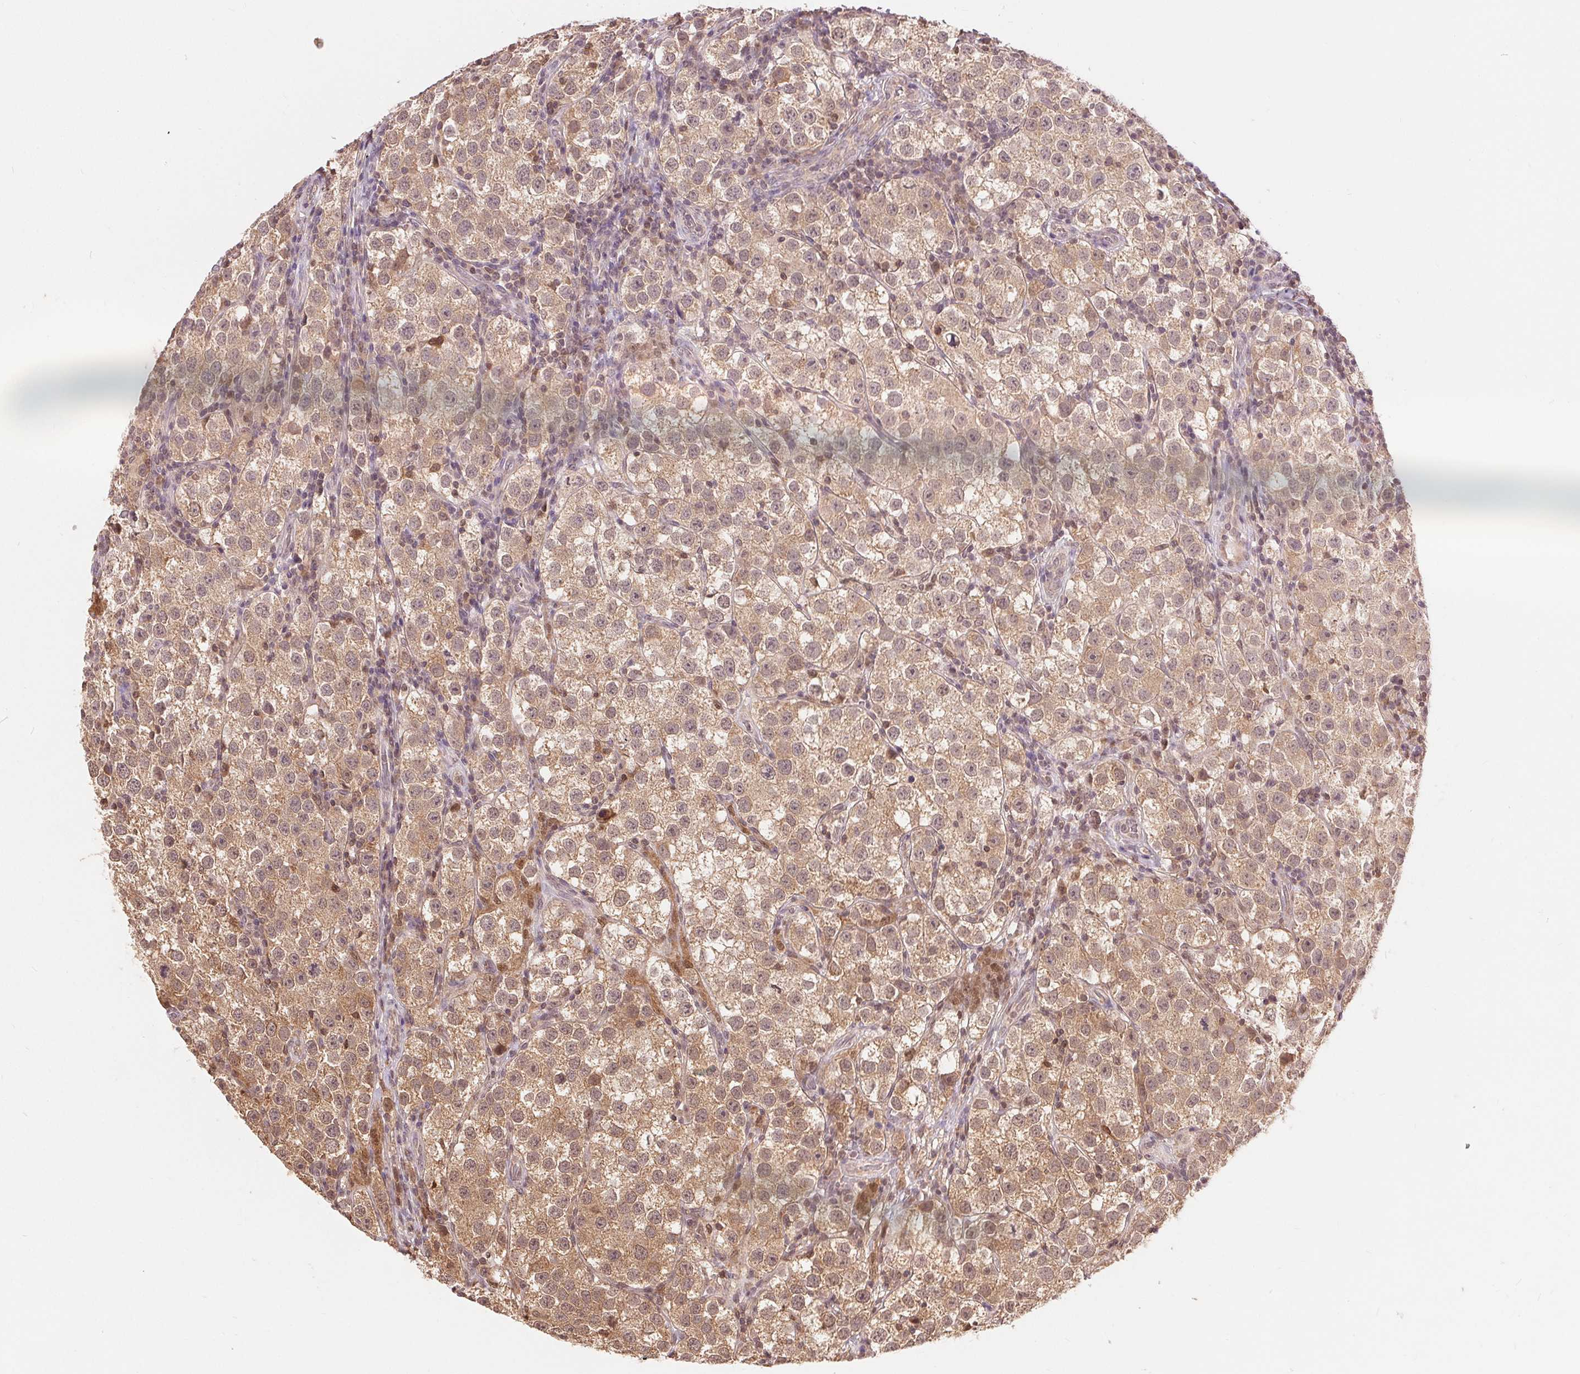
{"staining": {"intensity": "moderate", "quantity": ">75%", "location": "cytoplasmic/membranous"}, "tissue": "testis cancer", "cell_type": "Tumor cells", "image_type": "cancer", "snomed": [{"axis": "morphology", "description": "Seminoma, NOS"}, {"axis": "topography", "description": "Testis"}], "caption": "IHC of human seminoma (testis) shows medium levels of moderate cytoplasmic/membranous staining in about >75% of tumor cells.", "gene": "TMEM273", "patient": {"sex": "male", "age": 37}}